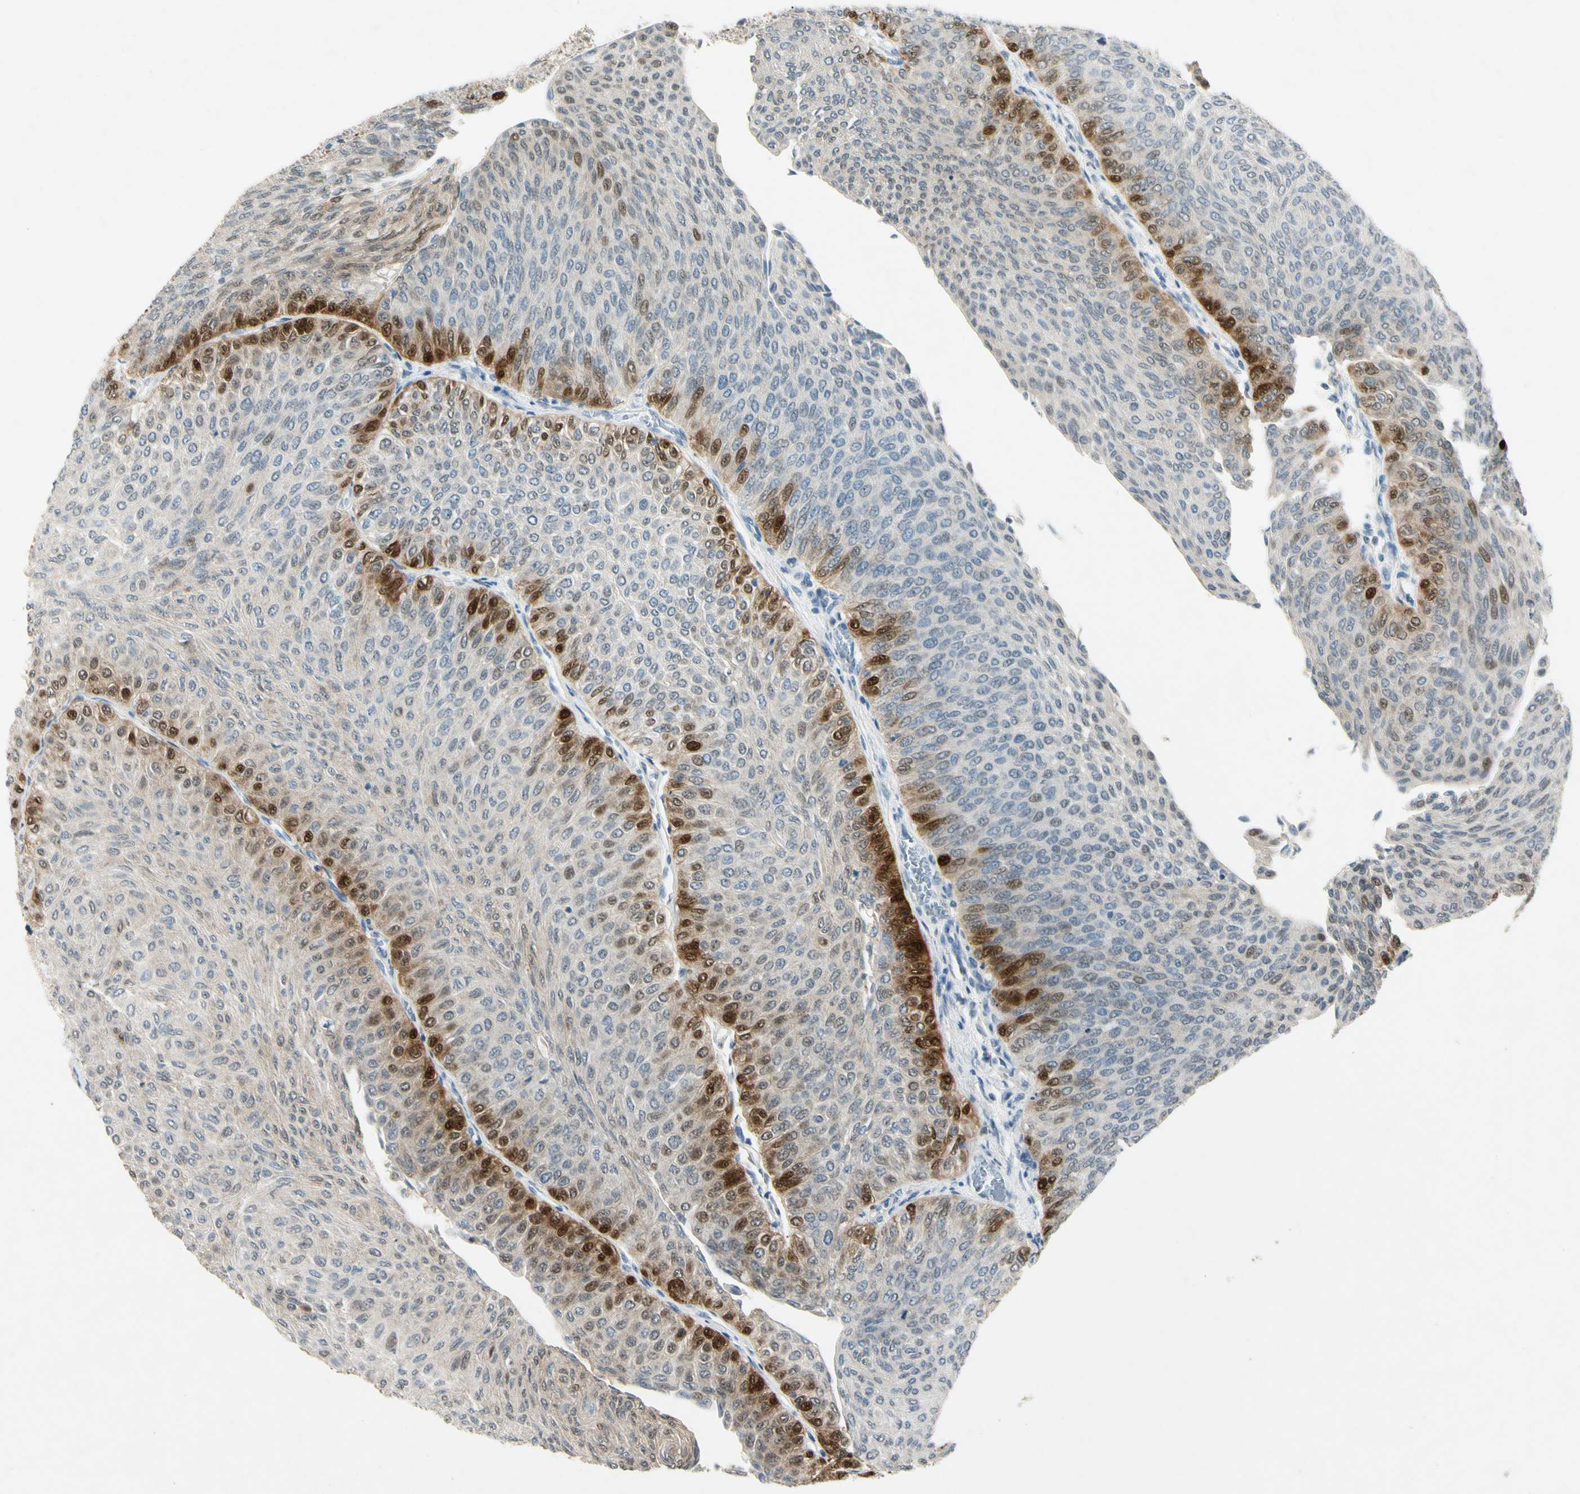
{"staining": {"intensity": "strong", "quantity": "<25%", "location": "nuclear"}, "tissue": "urothelial cancer", "cell_type": "Tumor cells", "image_type": "cancer", "snomed": [{"axis": "morphology", "description": "Urothelial carcinoma, Low grade"}, {"axis": "topography", "description": "Urinary bladder"}], "caption": "About <25% of tumor cells in urothelial cancer show strong nuclear protein staining as visualized by brown immunohistochemical staining.", "gene": "HSPA1B", "patient": {"sex": "male", "age": 78}}